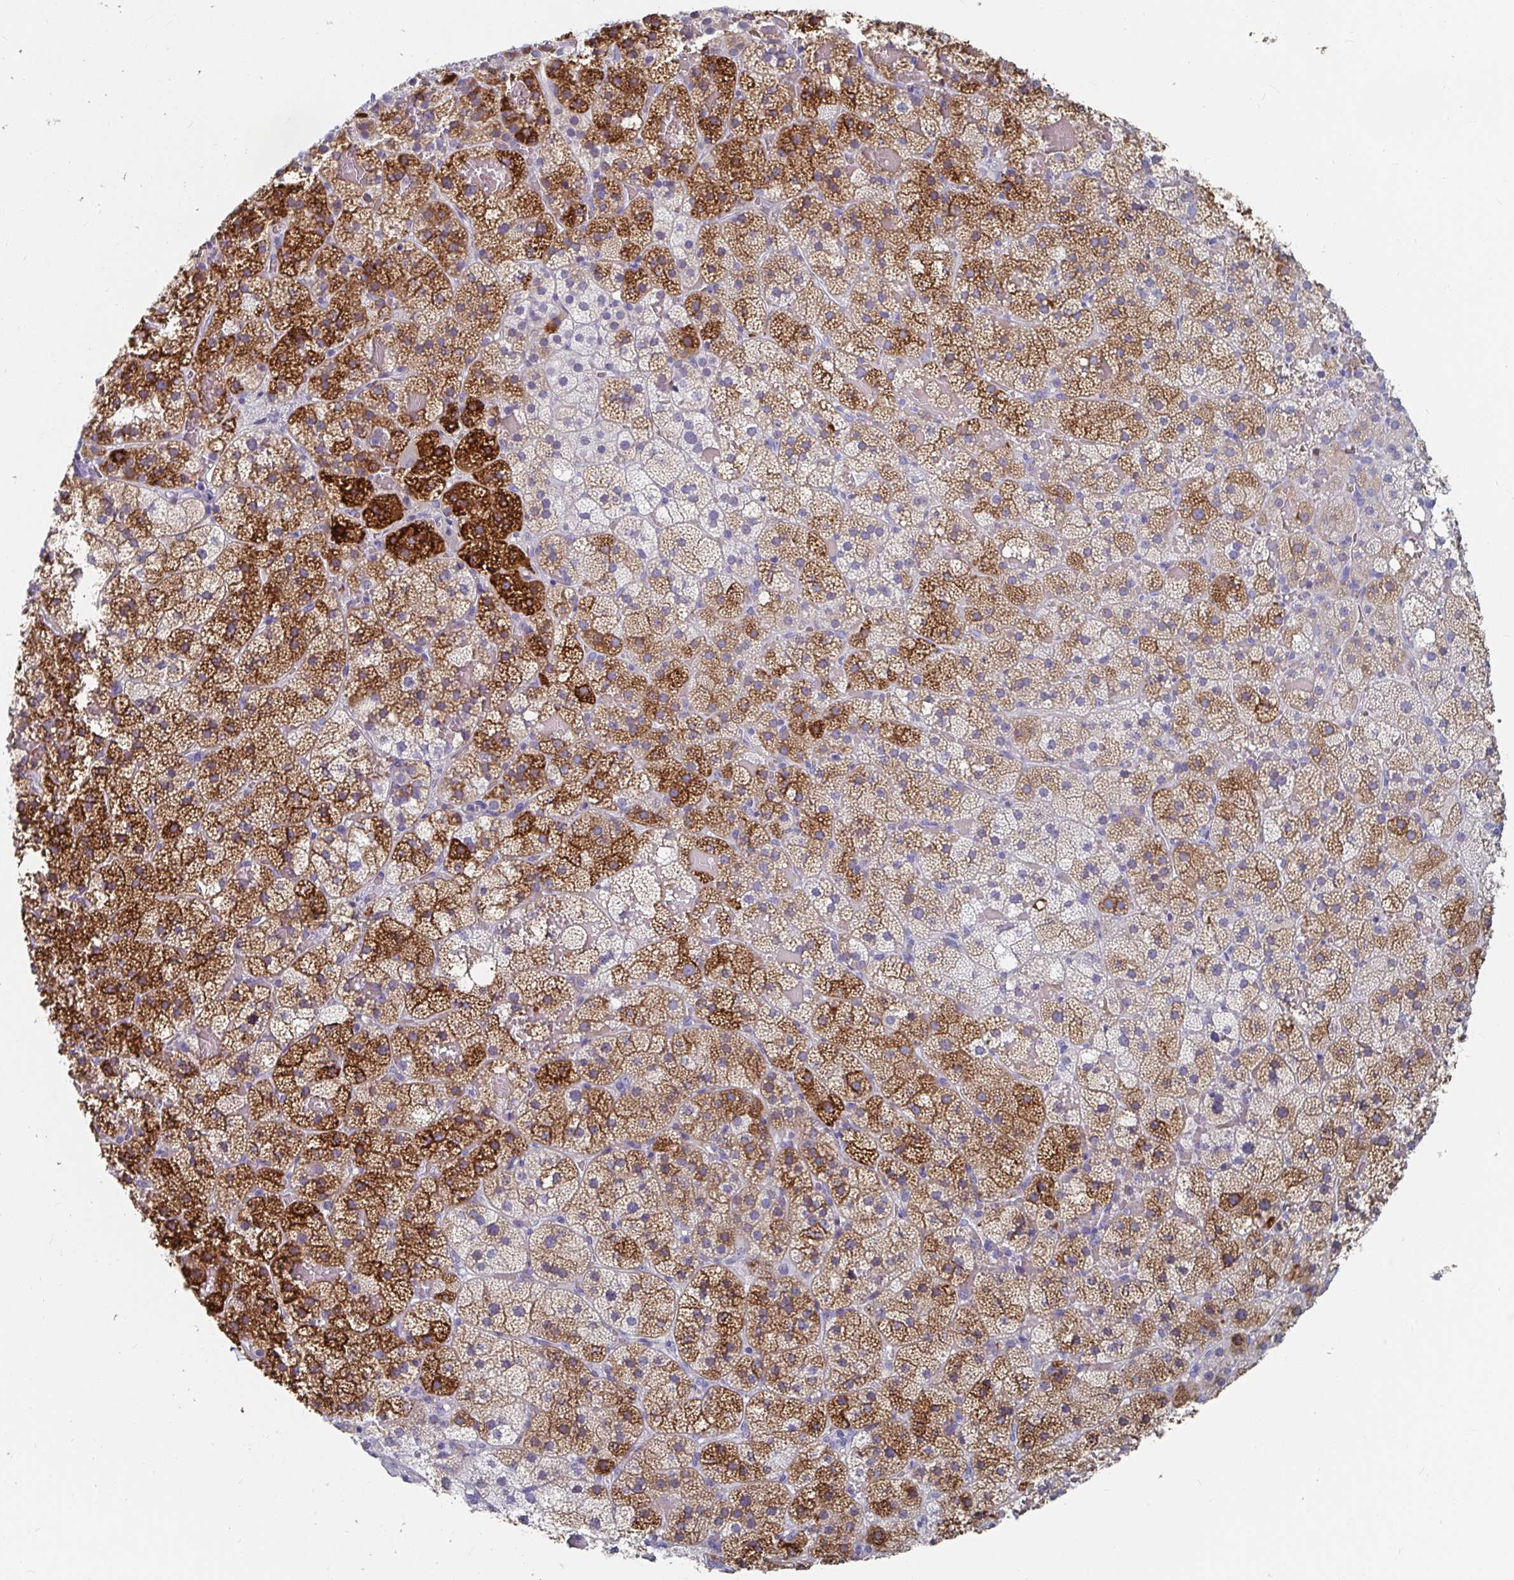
{"staining": {"intensity": "strong", "quantity": ">75%", "location": "cytoplasmic/membranous"}, "tissue": "adrenal gland", "cell_type": "Glandular cells", "image_type": "normal", "snomed": [{"axis": "morphology", "description": "Normal tissue, NOS"}, {"axis": "topography", "description": "Adrenal gland"}], "caption": "Immunohistochemistry photomicrograph of benign adrenal gland: adrenal gland stained using immunohistochemistry (IHC) exhibits high levels of strong protein expression localized specifically in the cytoplasmic/membranous of glandular cells, appearing as a cytoplasmic/membranous brown color.", "gene": "ZFP82", "patient": {"sex": "male", "age": 53}}